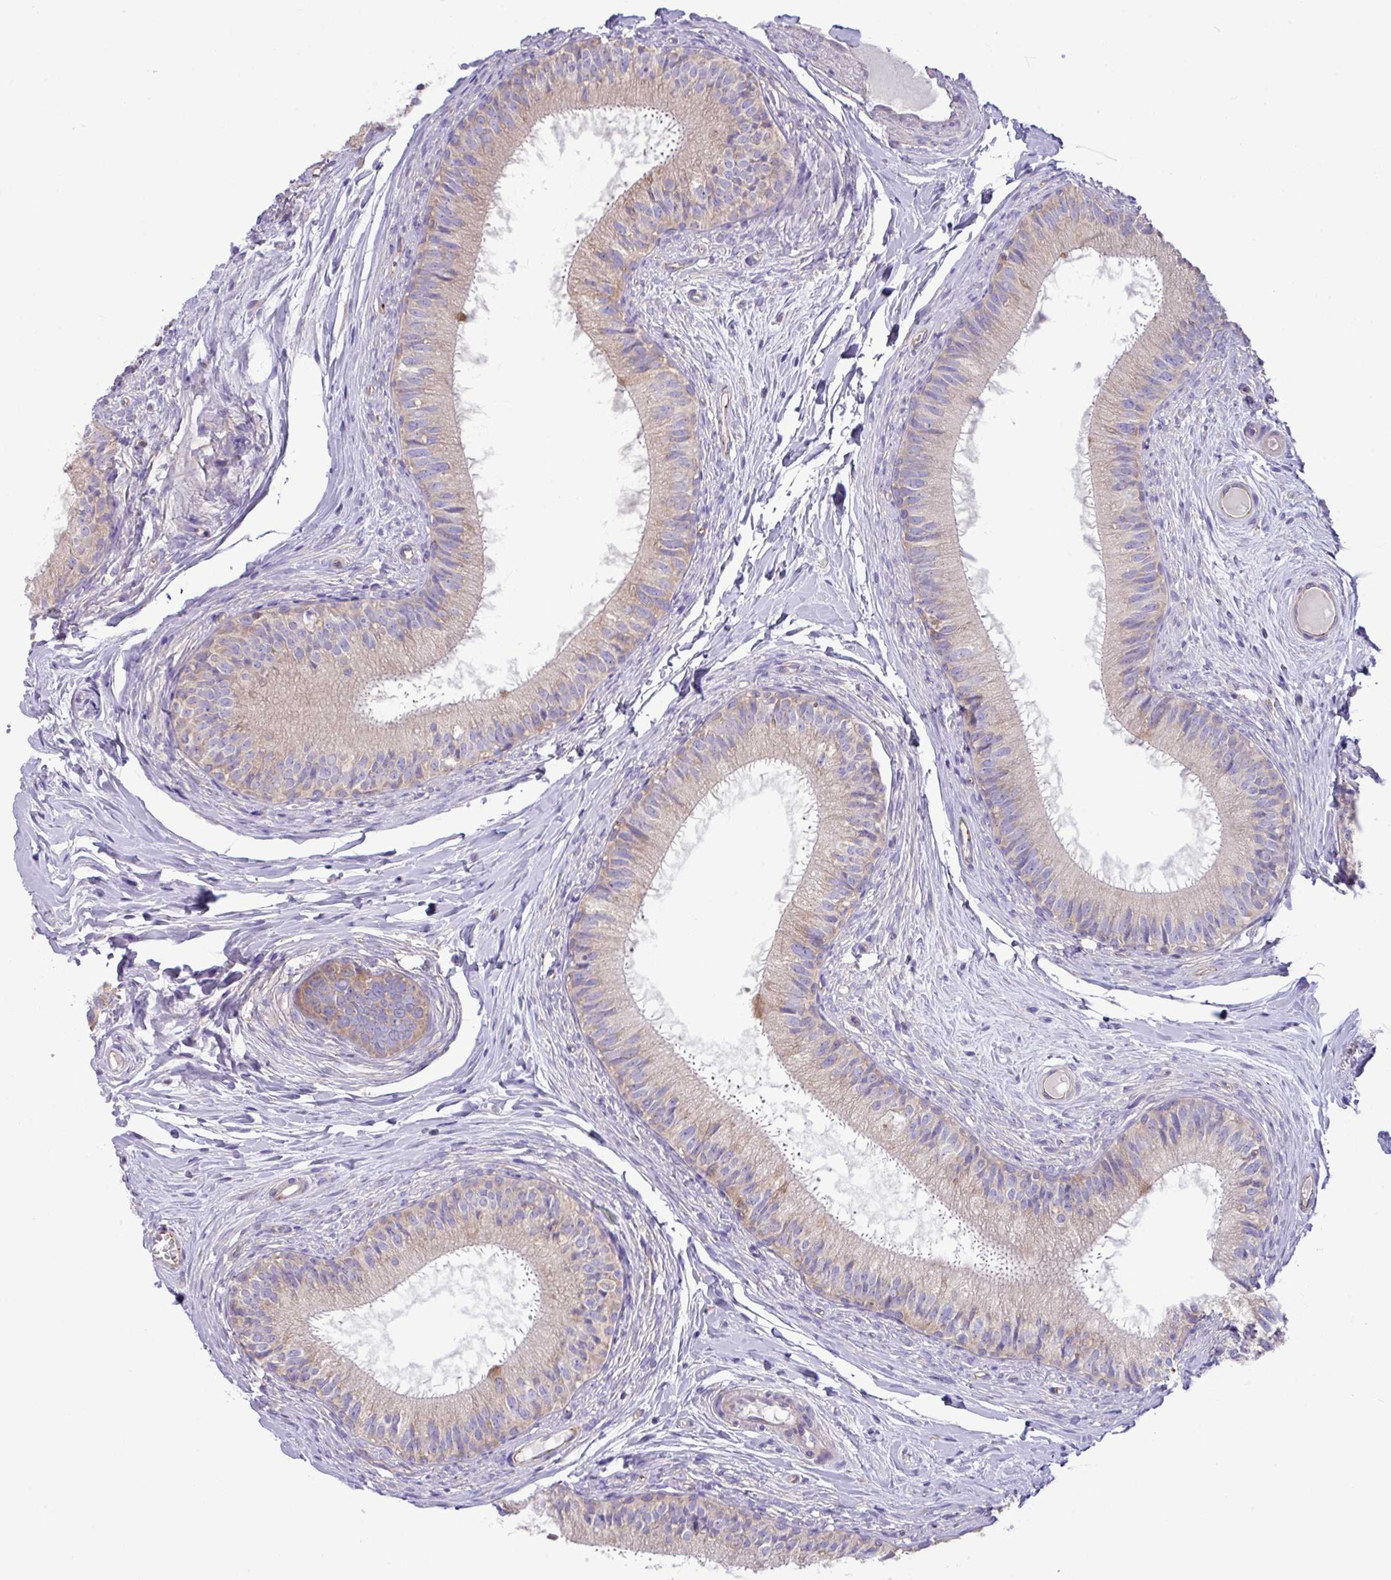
{"staining": {"intensity": "moderate", "quantity": "25%-75%", "location": "cytoplasmic/membranous"}, "tissue": "epididymis", "cell_type": "Glandular cells", "image_type": "normal", "snomed": [{"axis": "morphology", "description": "Normal tissue, NOS"}, {"axis": "topography", "description": "Epididymis"}], "caption": "High-magnification brightfield microscopy of unremarkable epididymis stained with DAB (3,3'-diaminobenzidine) (brown) and counterstained with hematoxylin (blue). glandular cells exhibit moderate cytoplasmic/membranous positivity is appreciated in approximately25%-75% of cells.", "gene": "PPM1J", "patient": {"sex": "male", "age": 25}}